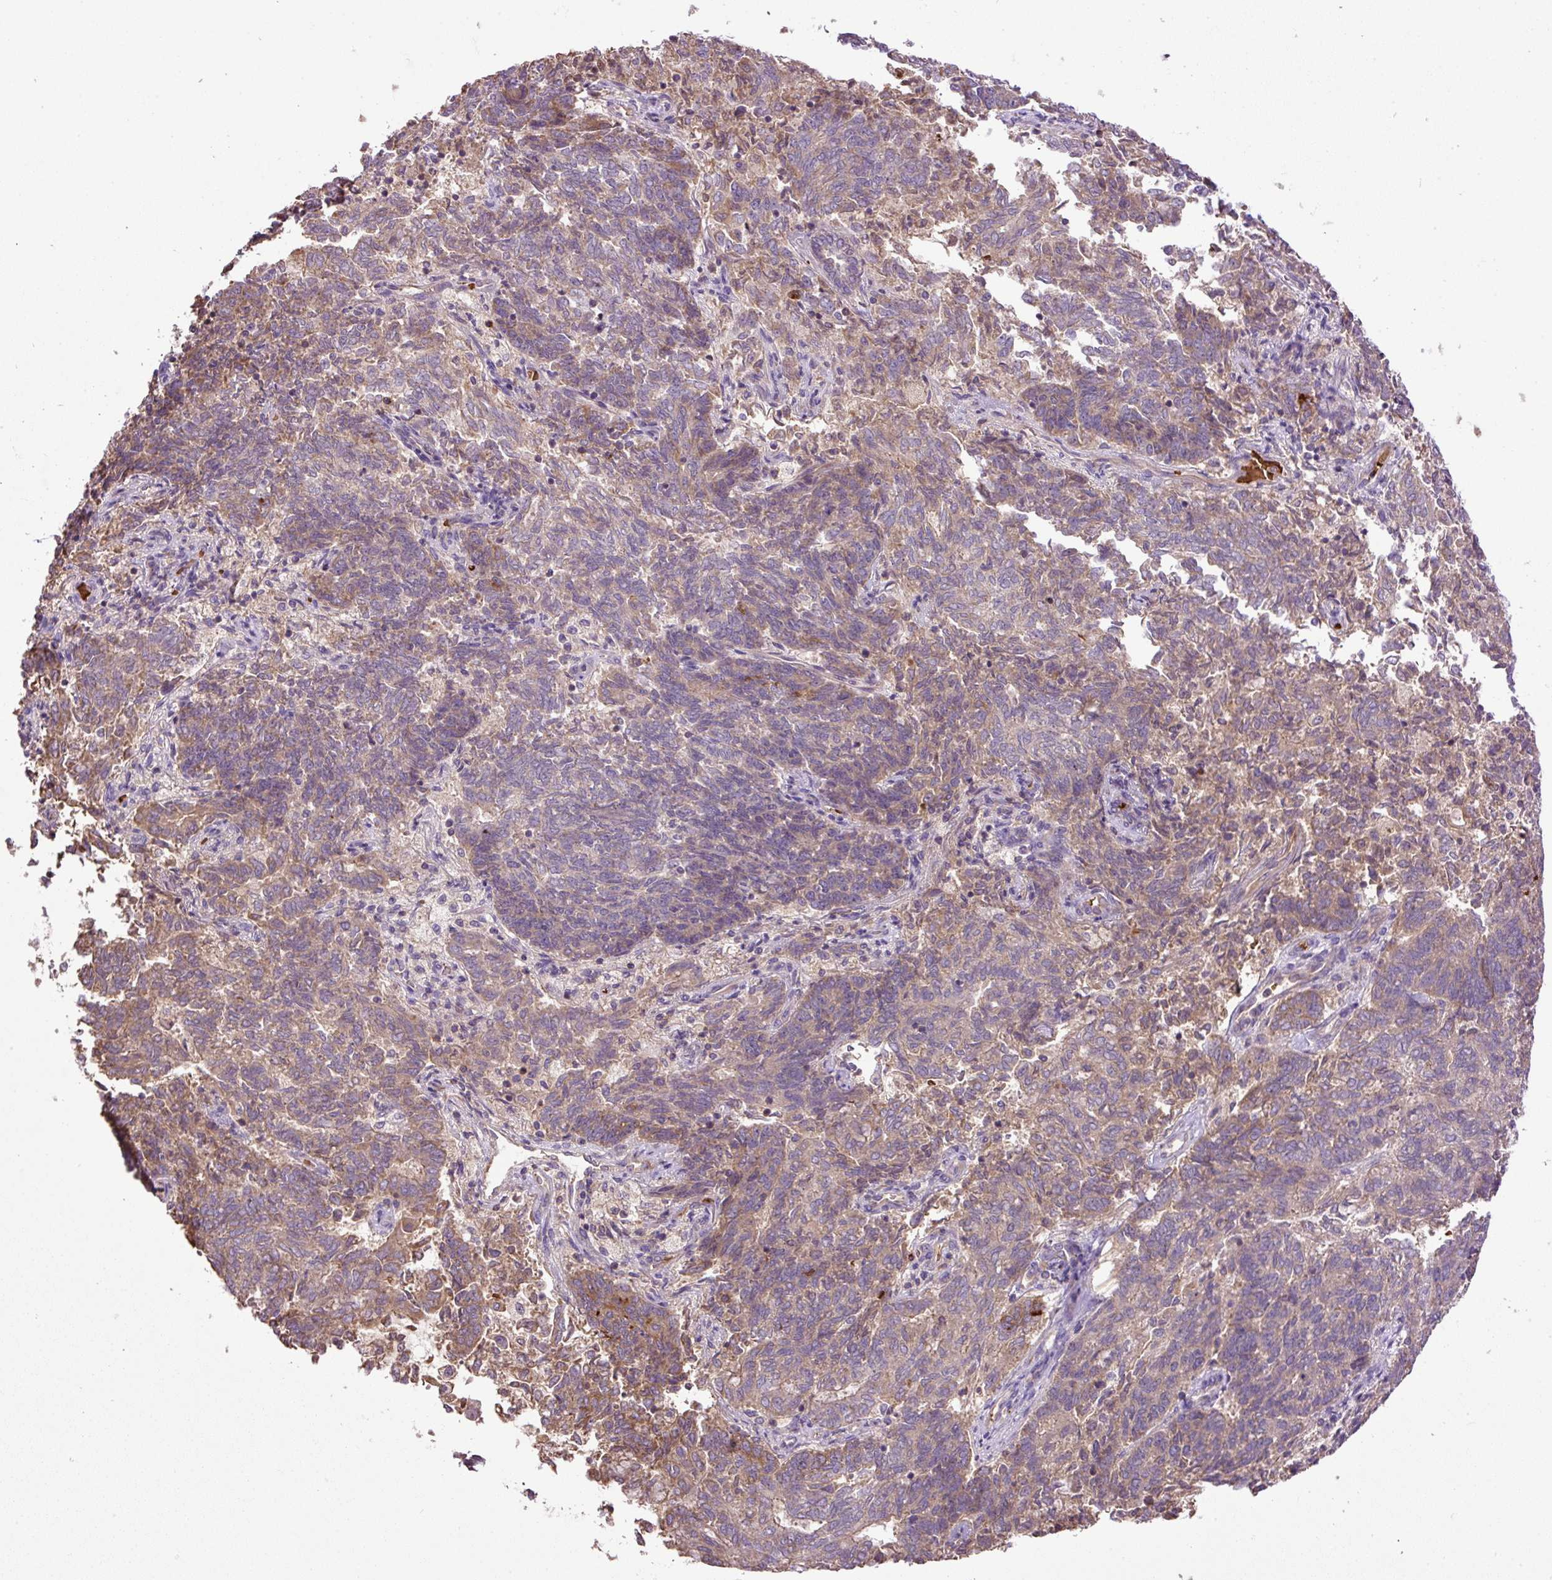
{"staining": {"intensity": "moderate", "quantity": "25%-75%", "location": "cytoplasmic/membranous"}, "tissue": "endometrial cancer", "cell_type": "Tumor cells", "image_type": "cancer", "snomed": [{"axis": "morphology", "description": "Adenocarcinoma, NOS"}, {"axis": "topography", "description": "Endometrium"}], "caption": "Endometrial cancer stained for a protein shows moderate cytoplasmic/membranous positivity in tumor cells.", "gene": "CXCL13", "patient": {"sex": "female", "age": 80}}